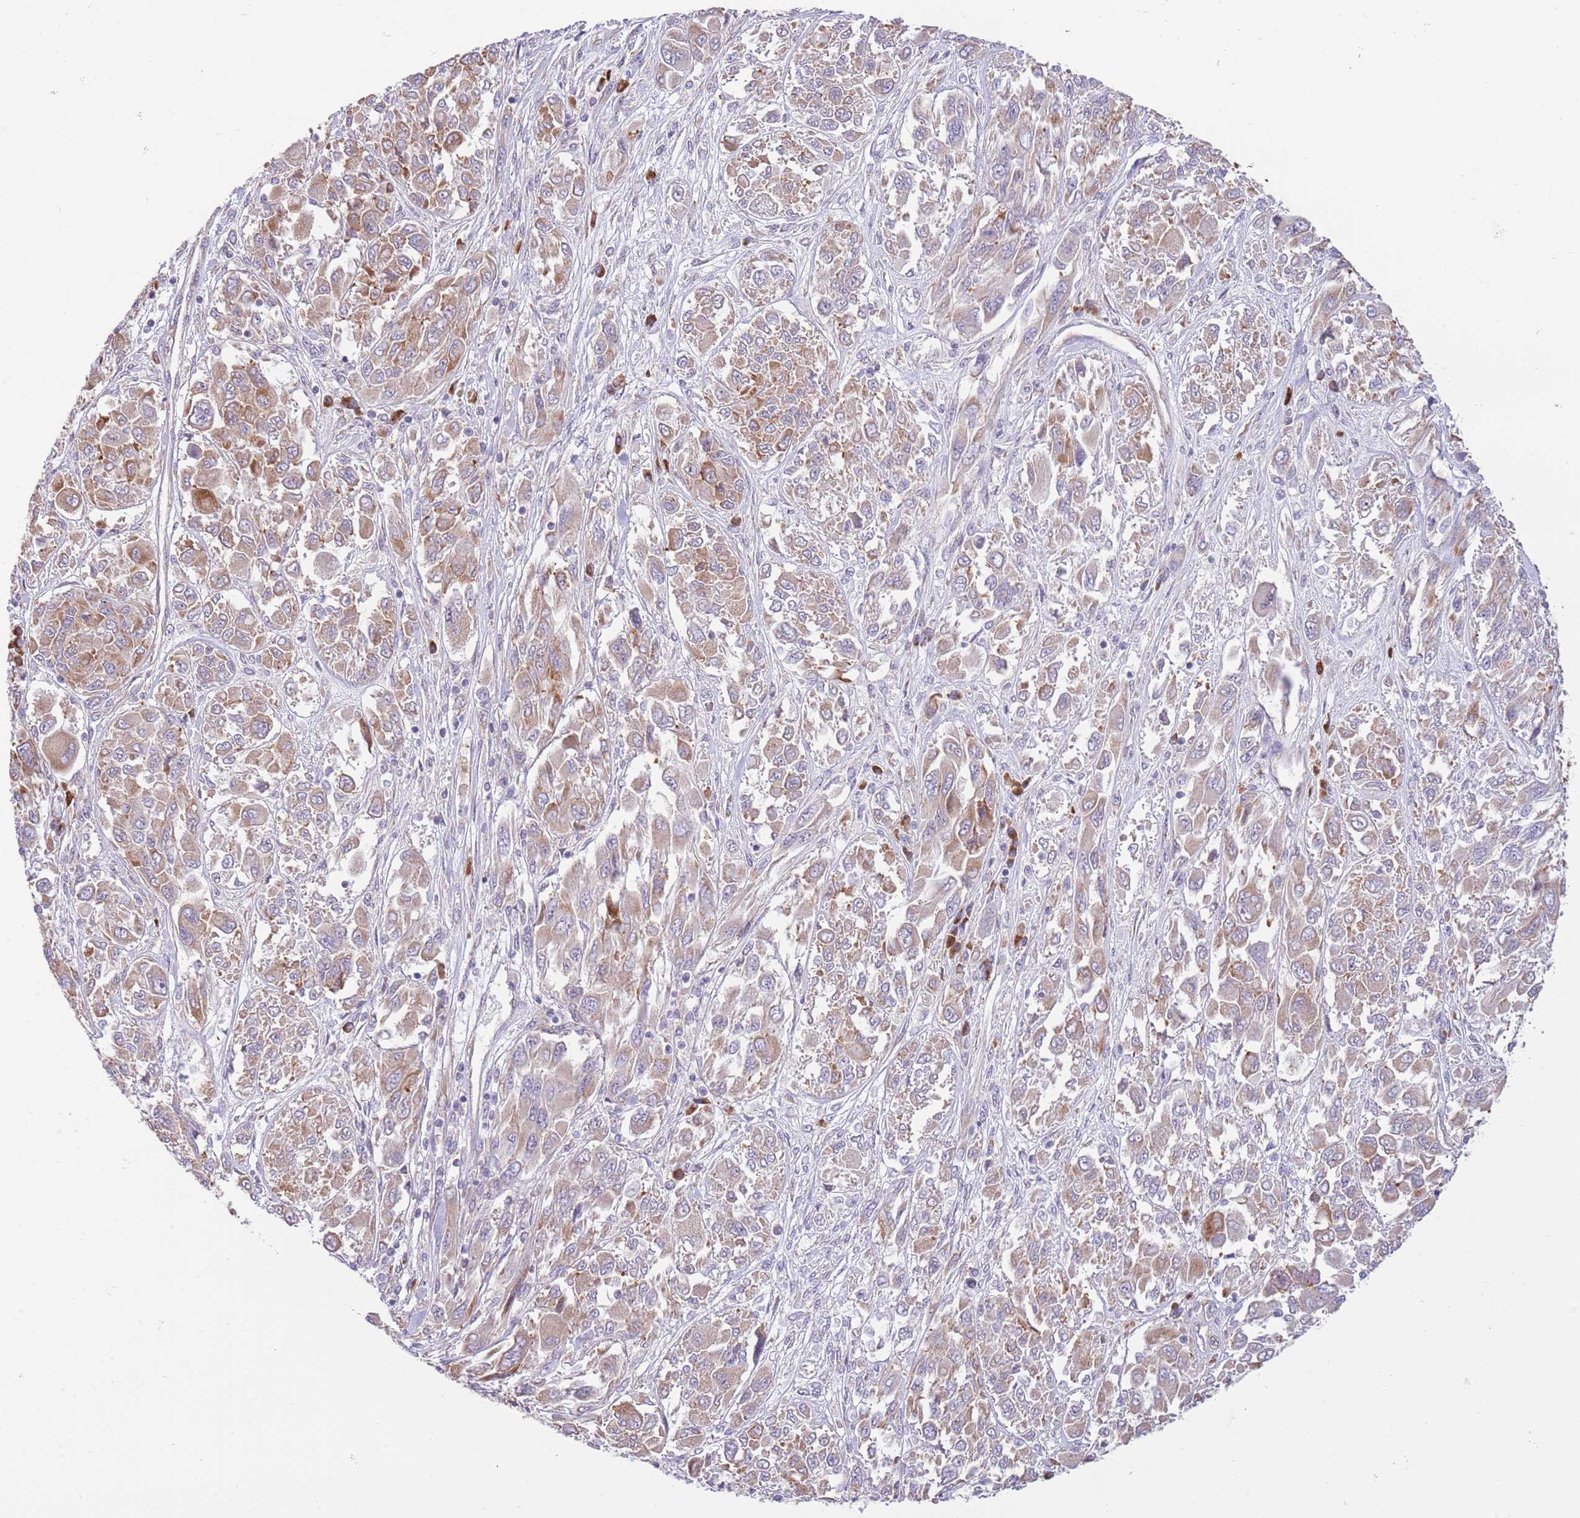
{"staining": {"intensity": "moderate", "quantity": ">75%", "location": "cytoplasmic/membranous"}, "tissue": "melanoma", "cell_type": "Tumor cells", "image_type": "cancer", "snomed": [{"axis": "morphology", "description": "Malignant melanoma, NOS"}, {"axis": "topography", "description": "Skin"}], "caption": "Malignant melanoma tissue exhibits moderate cytoplasmic/membranous positivity in about >75% of tumor cells", "gene": "DAND5", "patient": {"sex": "female", "age": 91}}